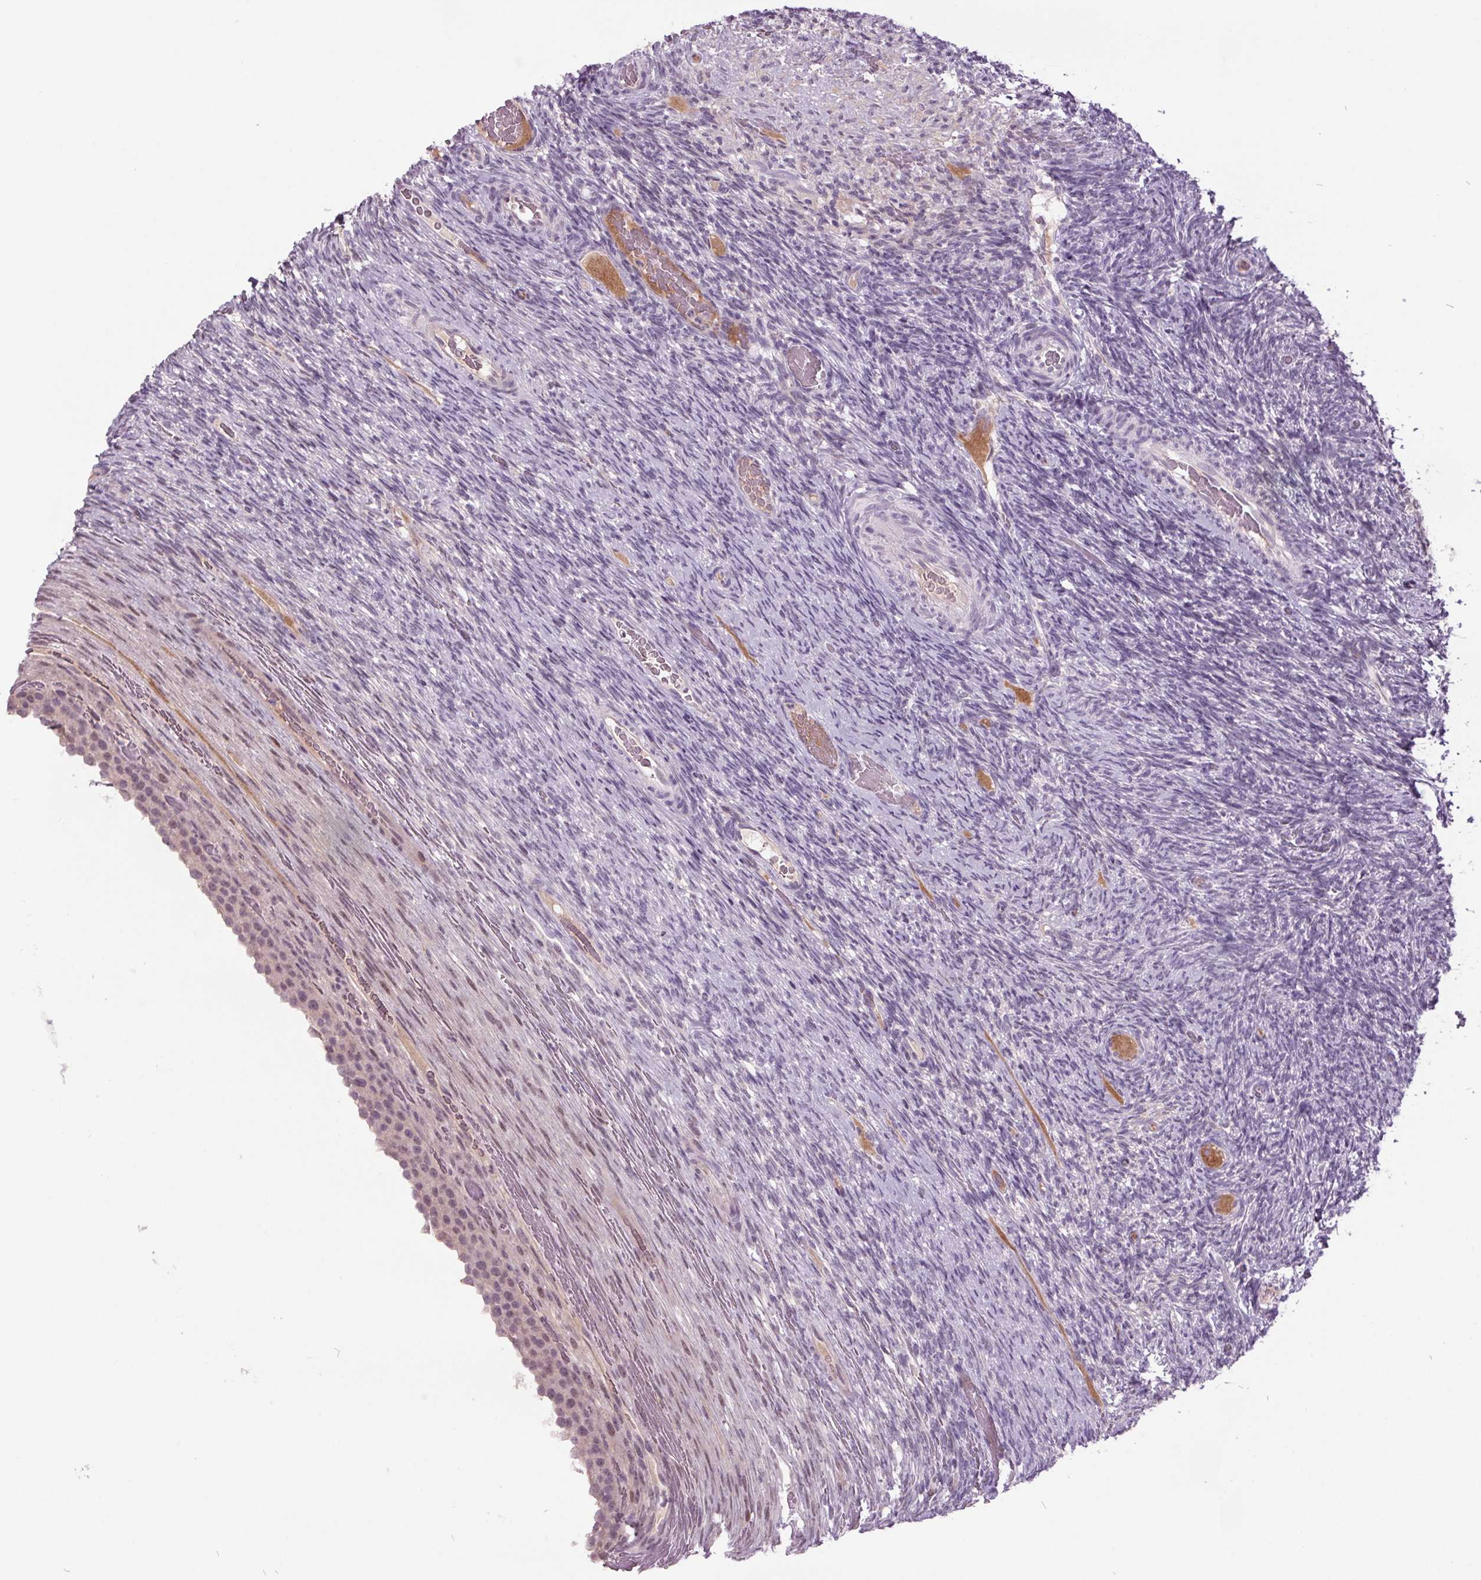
{"staining": {"intensity": "negative", "quantity": "none", "location": "none"}, "tissue": "ovary", "cell_type": "Ovarian stroma cells", "image_type": "normal", "snomed": [{"axis": "morphology", "description": "Normal tissue, NOS"}, {"axis": "topography", "description": "Ovary"}], "caption": "Ovarian stroma cells show no significant protein expression in benign ovary. (Brightfield microscopy of DAB (3,3'-diaminobenzidine) immunohistochemistry (IHC) at high magnification).", "gene": "C2orf16", "patient": {"sex": "female", "age": 34}}